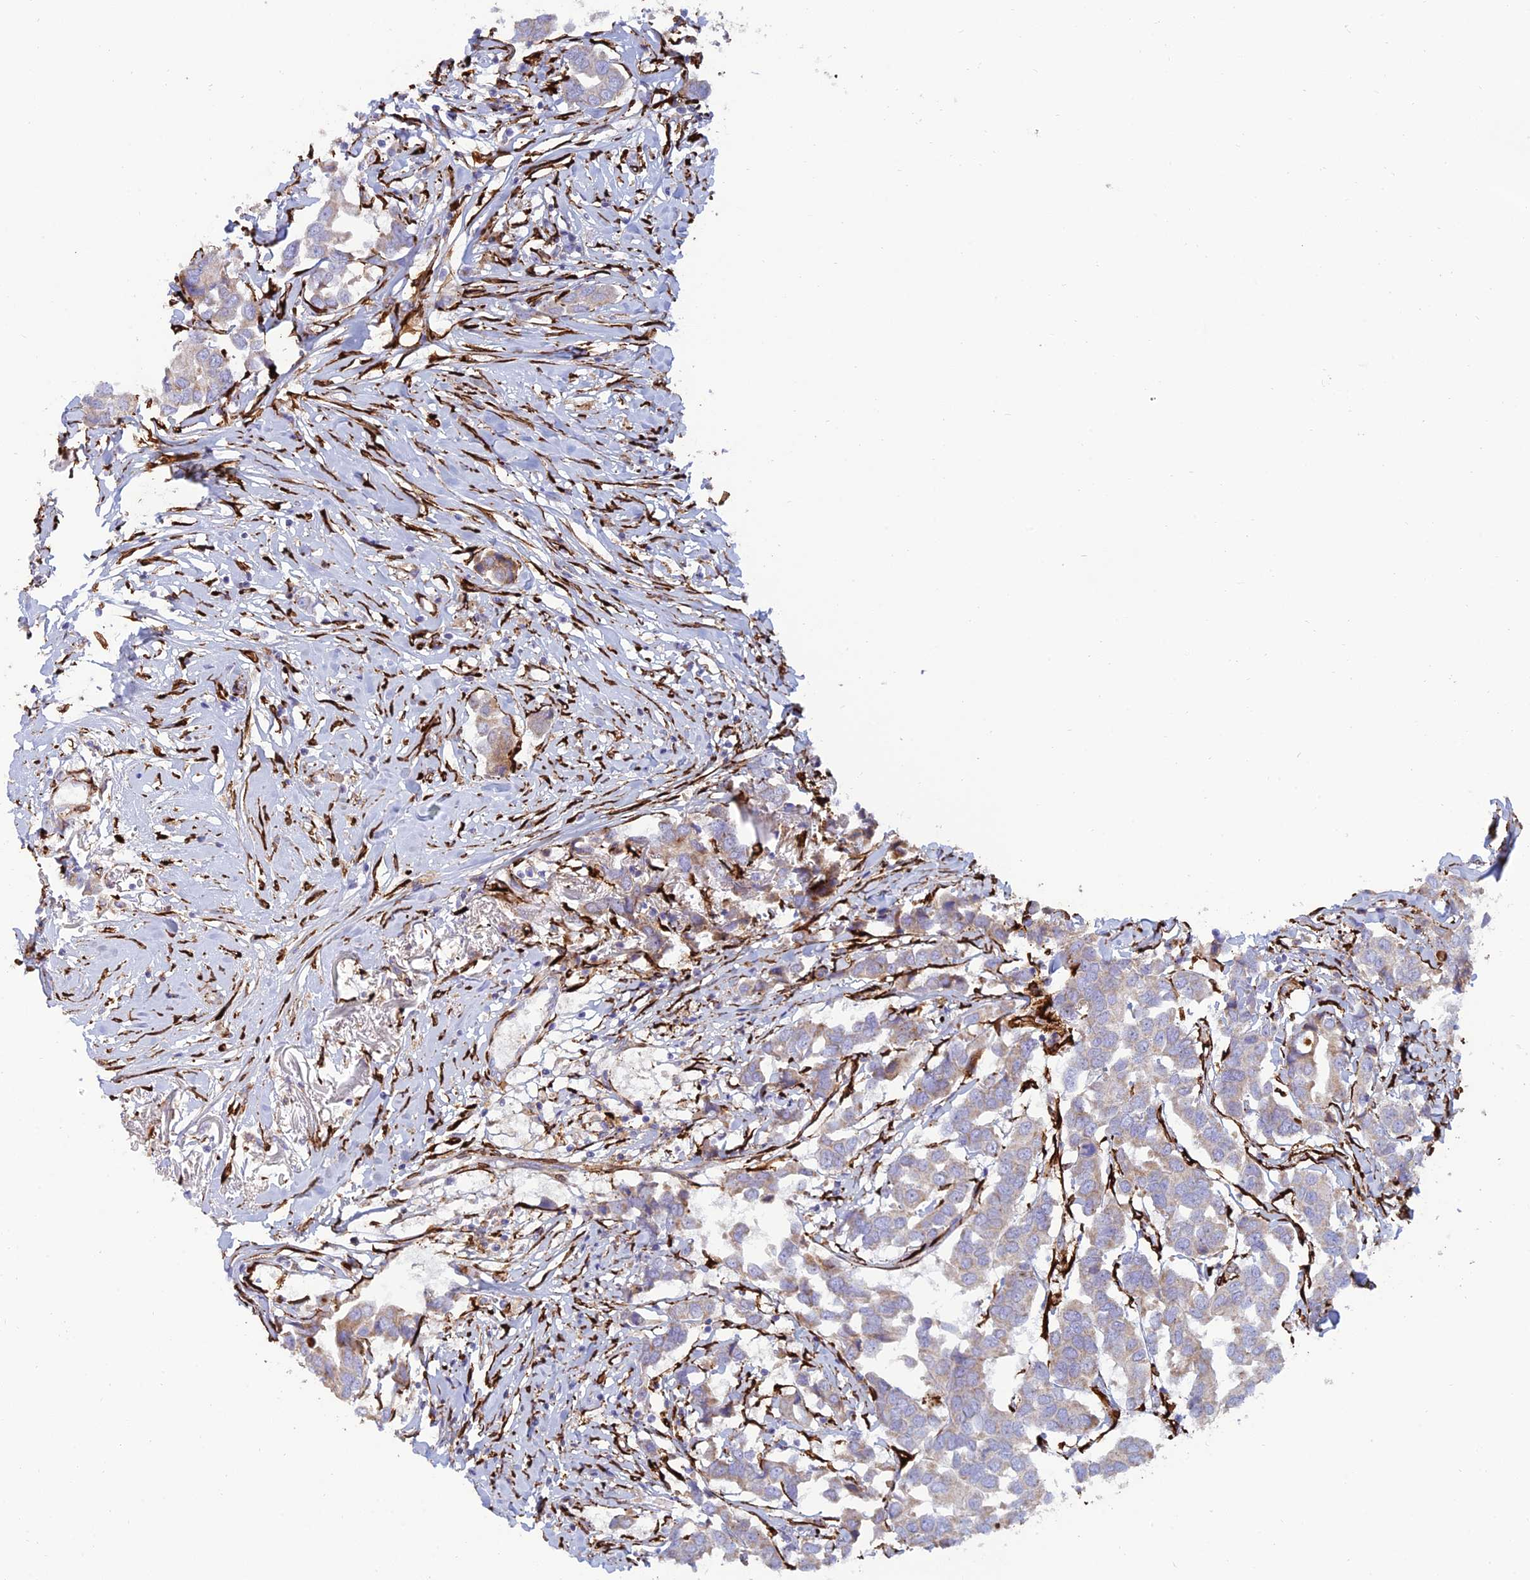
{"staining": {"intensity": "weak", "quantity": "<25%", "location": "cytoplasmic/membranous"}, "tissue": "breast cancer", "cell_type": "Tumor cells", "image_type": "cancer", "snomed": [{"axis": "morphology", "description": "Duct carcinoma"}, {"axis": "topography", "description": "Breast"}], "caption": "Tumor cells show no significant protein positivity in breast cancer (invasive ductal carcinoma).", "gene": "RCN3", "patient": {"sex": "female", "age": 80}}